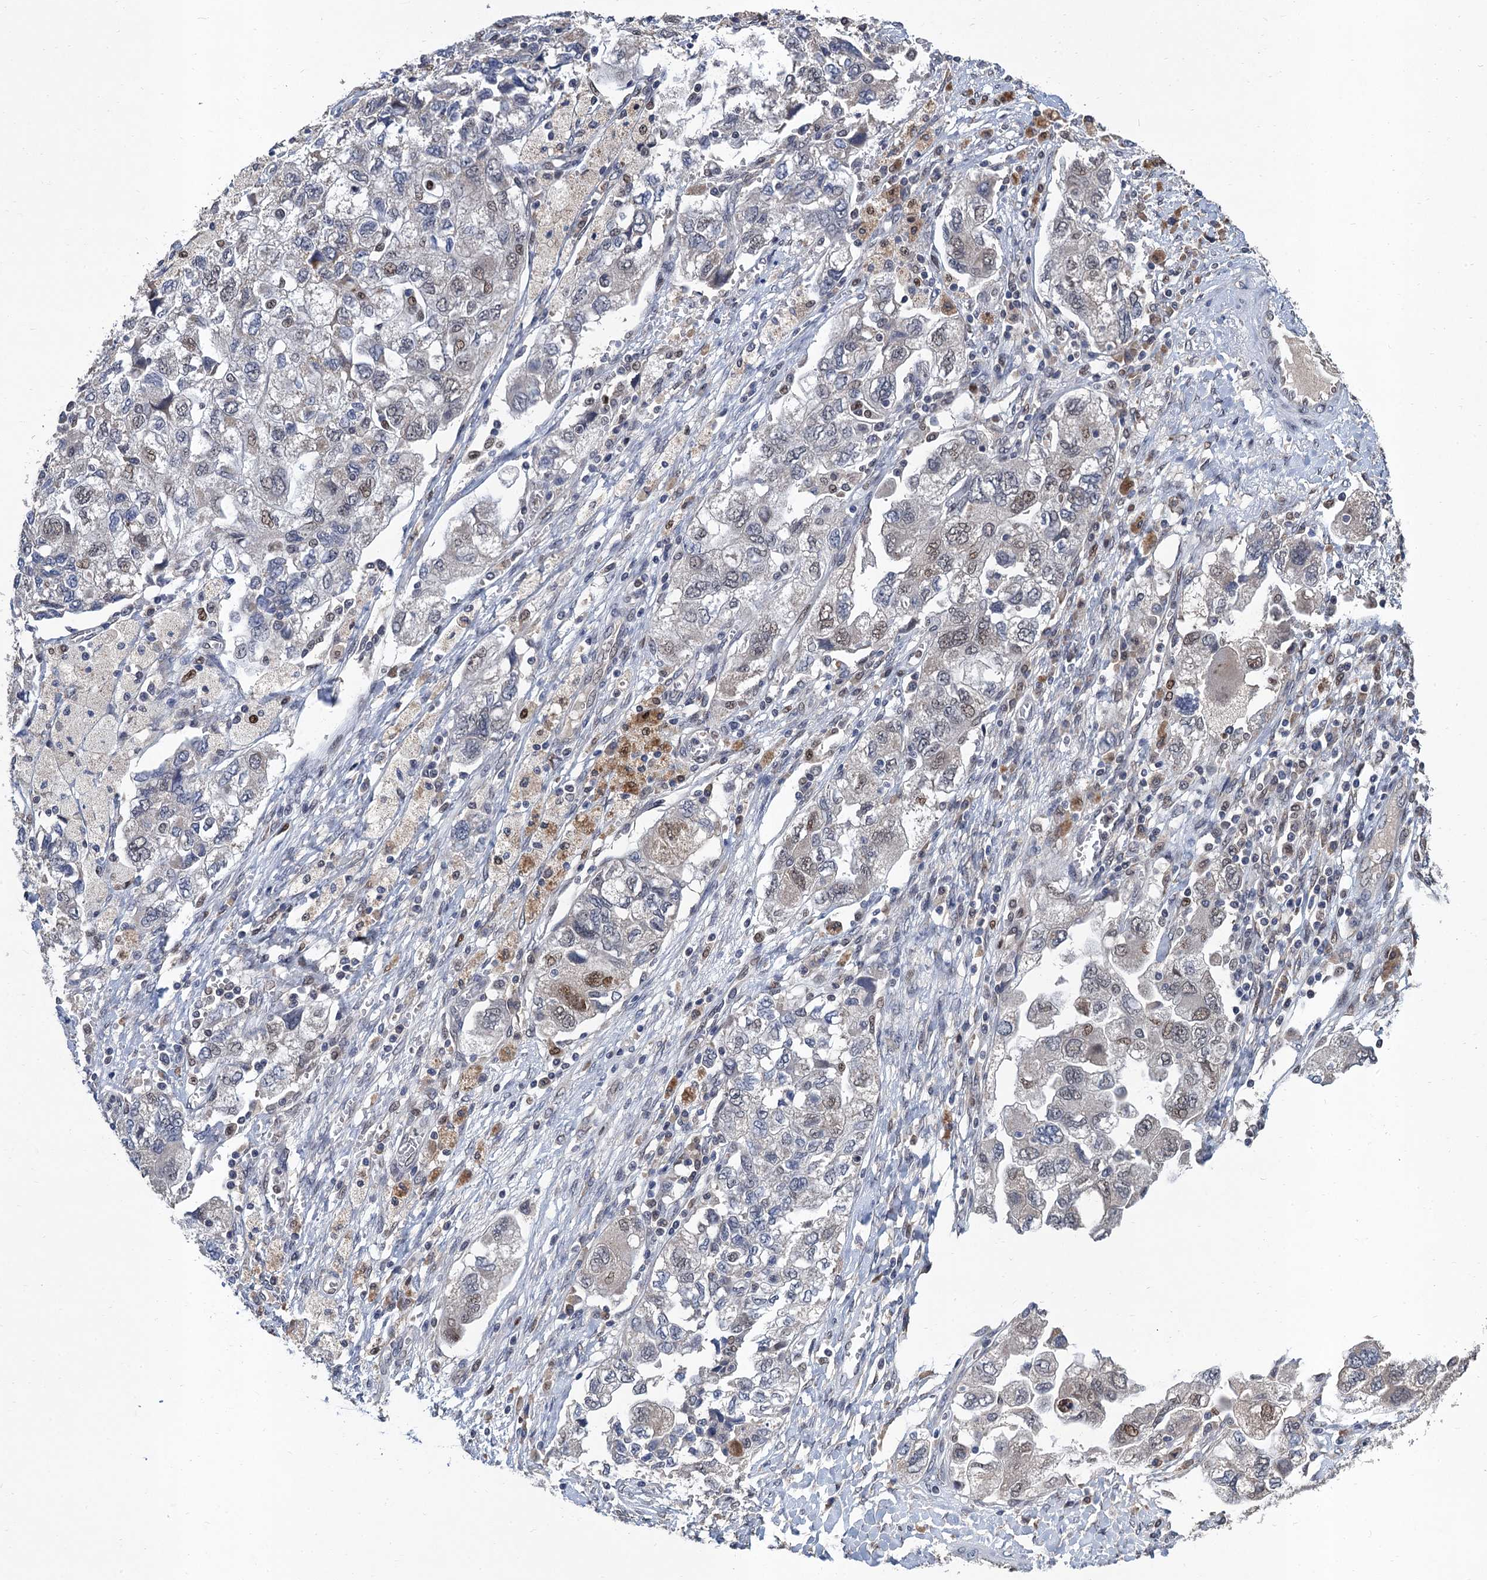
{"staining": {"intensity": "moderate", "quantity": "<25%", "location": "nuclear"}, "tissue": "ovarian cancer", "cell_type": "Tumor cells", "image_type": "cancer", "snomed": [{"axis": "morphology", "description": "Carcinoma, NOS"}, {"axis": "morphology", "description": "Cystadenocarcinoma, serous, NOS"}, {"axis": "topography", "description": "Ovary"}], "caption": "High-magnification brightfield microscopy of ovarian carcinoma stained with DAB (3,3'-diaminobenzidine) (brown) and counterstained with hematoxylin (blue). tumor cells exhibit moderate nuclear staining is appreciated in about<25% of cells.", "gene": "TSEN34", "patient": {"sex": "female", "age": 69}}